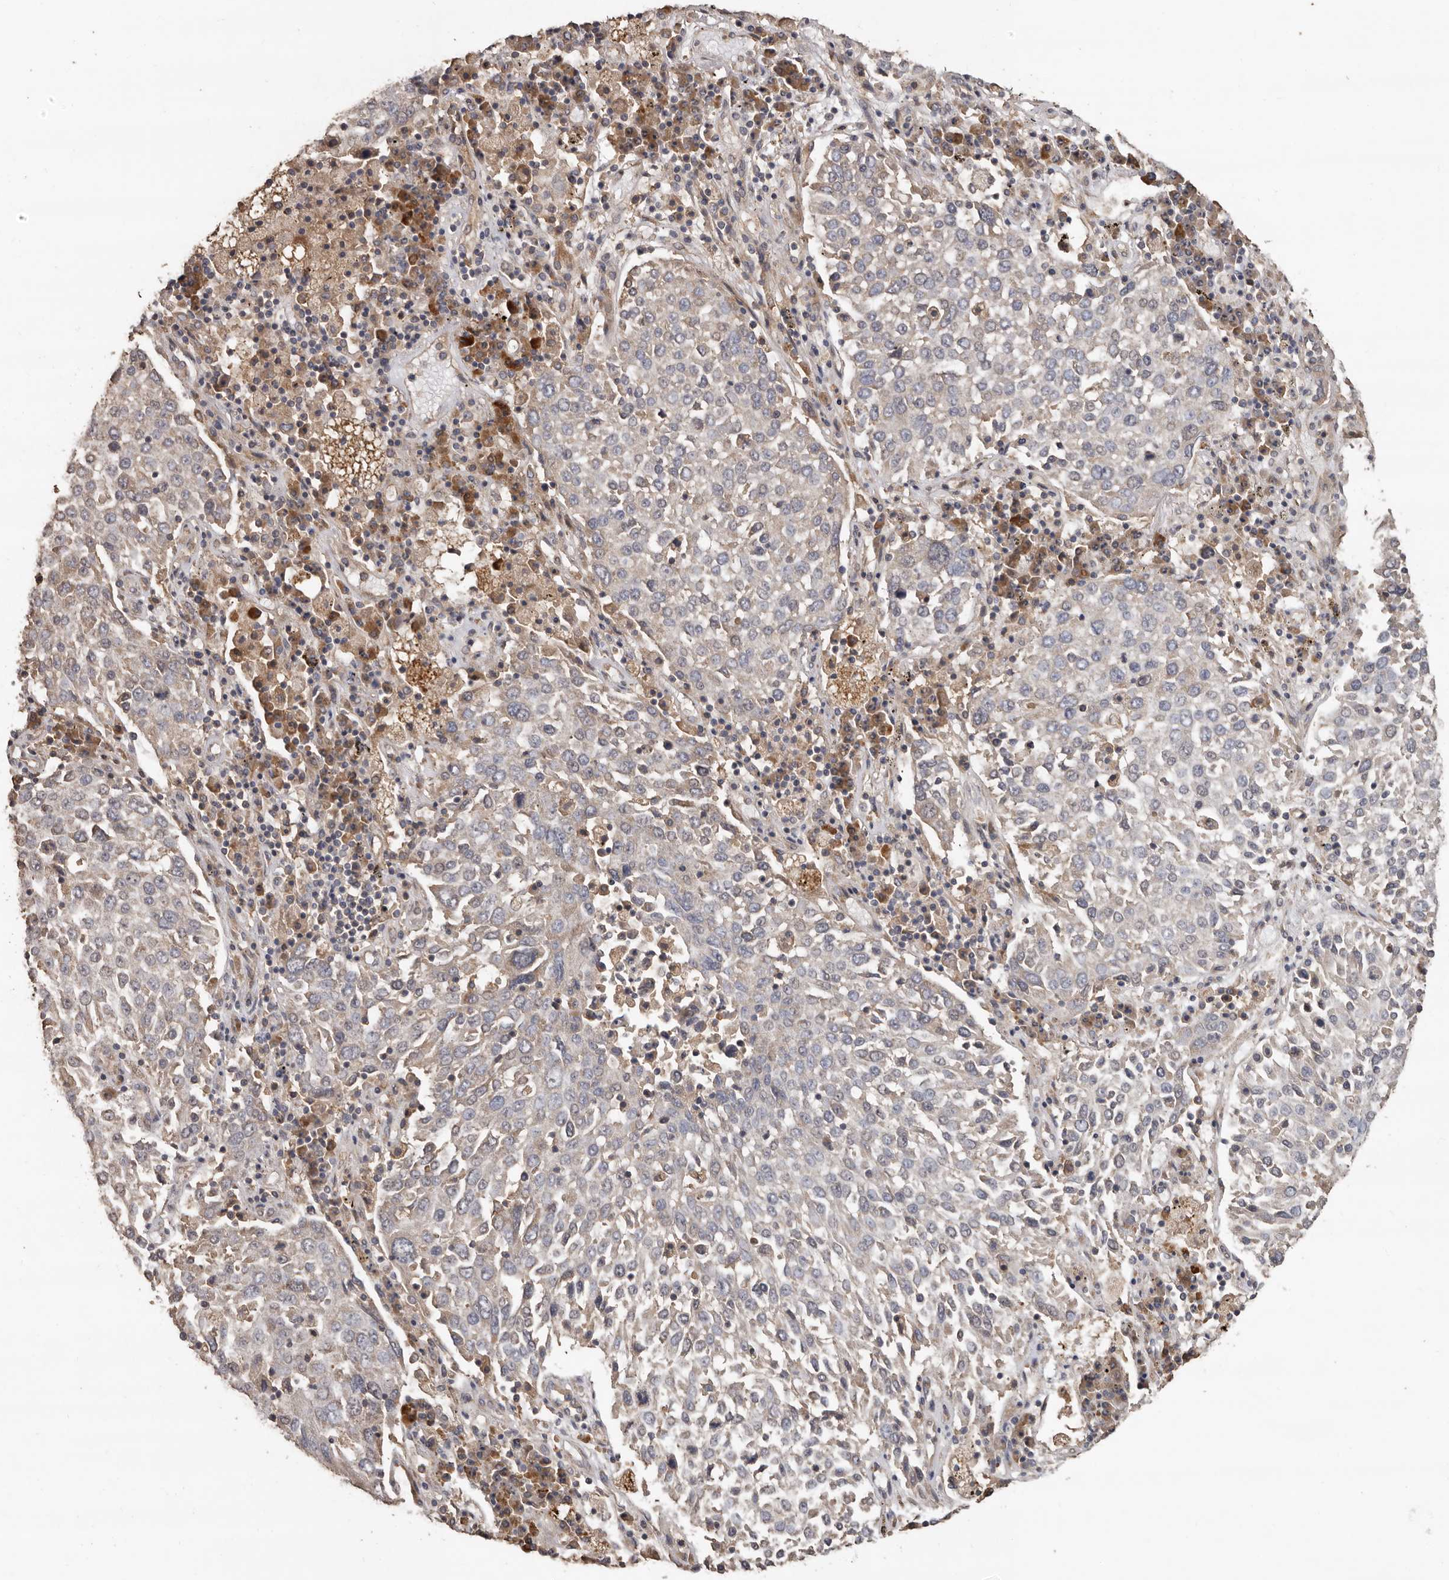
{"staining": {"intensity": "negative", "quantity": "none", "location": "none"}, "tissue": "lung cancer", "cell_type": "Tumor cells", "image_type": "cancer", "snomed": [{"axis": "morphology", "description": "Squamous cell carcinoma, NOS"}, {"axis": "topography", "description": "Lung"}], "caption": "An IHC micrograph of lung cancer (squamous cell carcinoma) is shown. There is no staining in tumor cells of lung cancer (squamous cell carcinoma). (DAB (3,3'-diaminobenzidine) immunohistochemistry, high magnification).", "gene": "FLCN", "patient": {"sex": "male", "age": 65}}